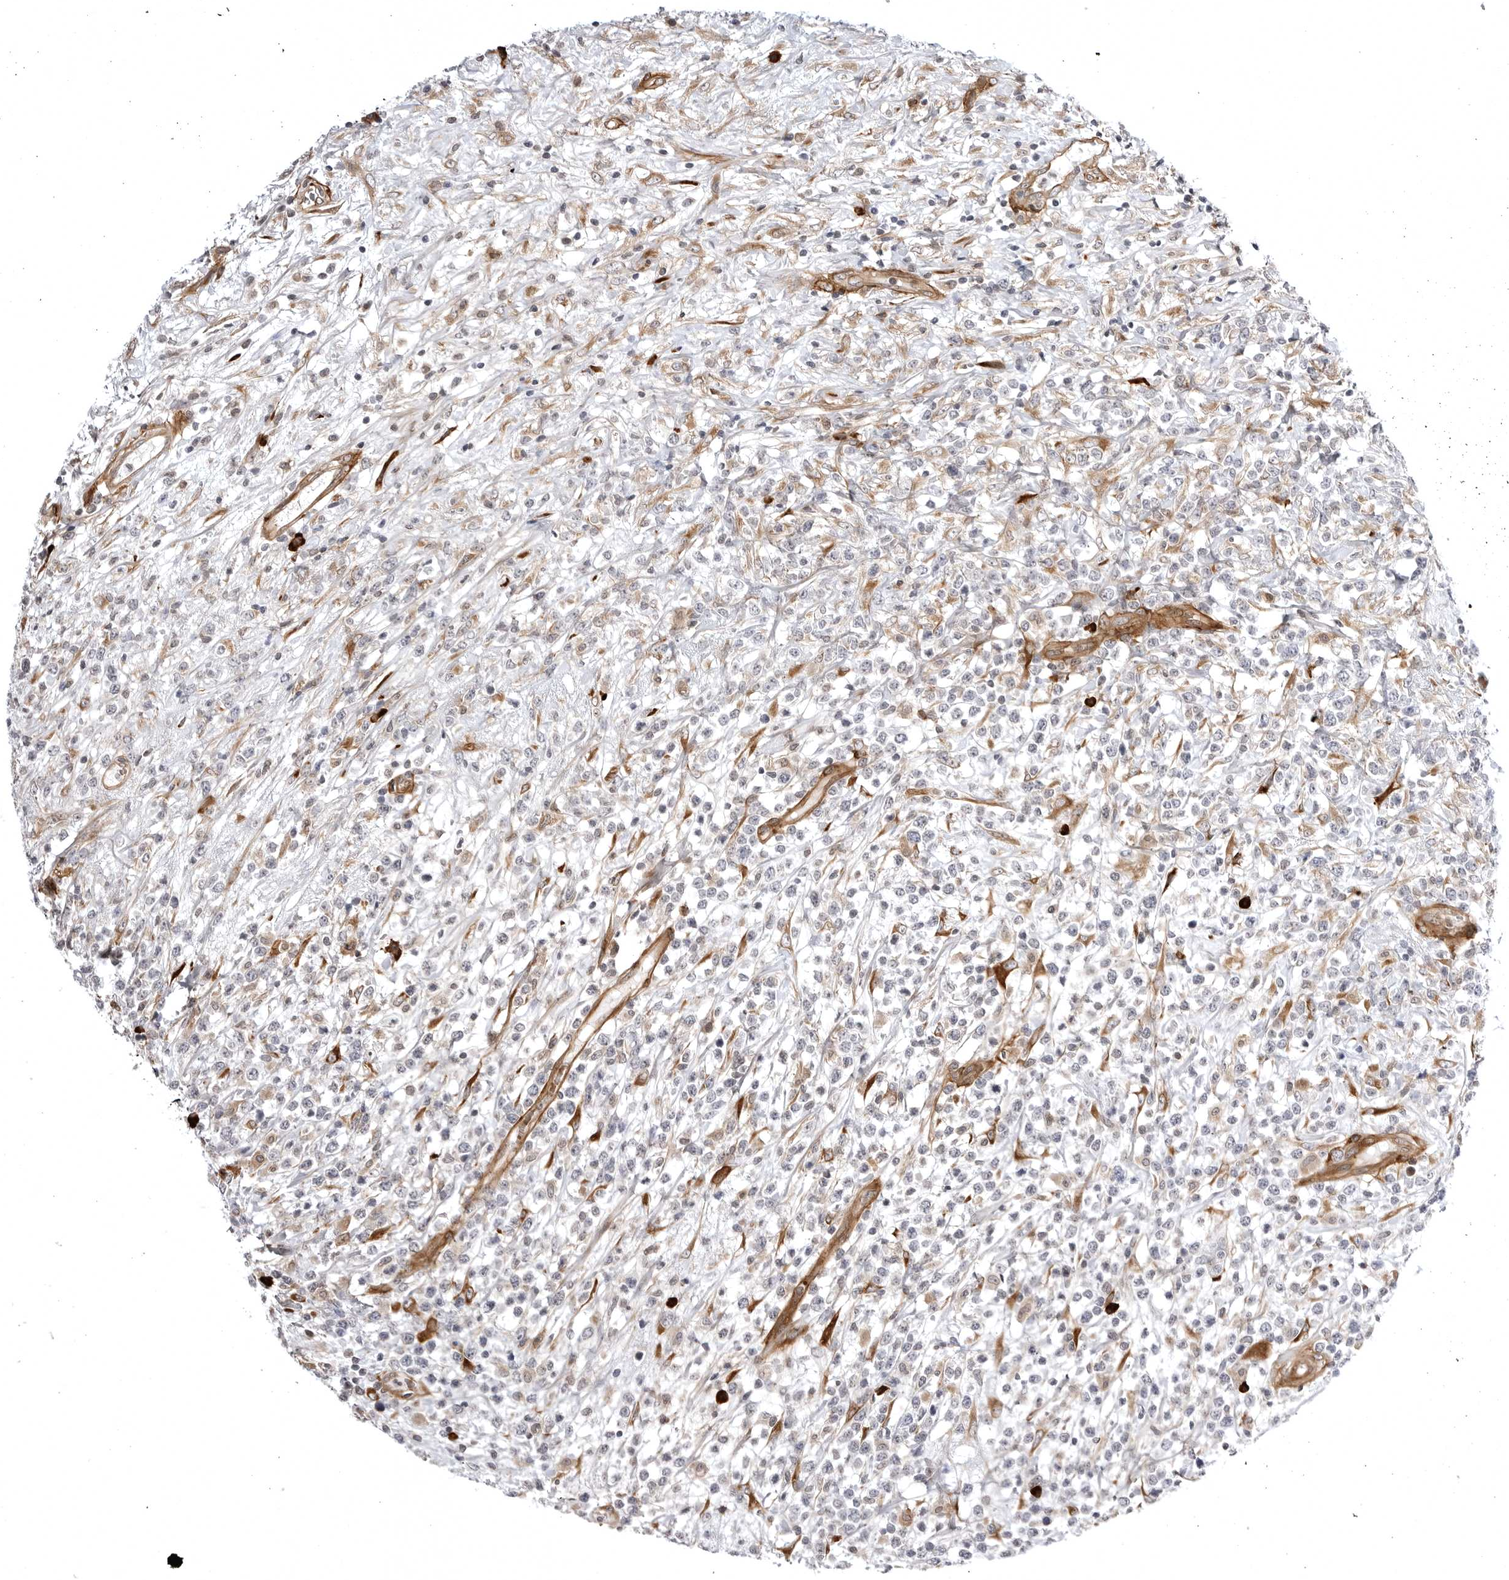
{"staining": {"intensity": "negative", "quantity": "none", "location": "none"}, "tissue": "lymphoma", "cell_type": "Tumor cells", "image_type": "cancer", "snomed": [{"axis": "morphology", "description": "Malignant lymphoma, non-Hodgkin's type, High grade"}, {"axis": "topography", "description": "Colon"}], "caption": "Human lymphoma stained for a protein using IHC exhibits no staining in tumor cells.", "gene": "ARL5A", "patient": {"sex": "female", "age": 53}}